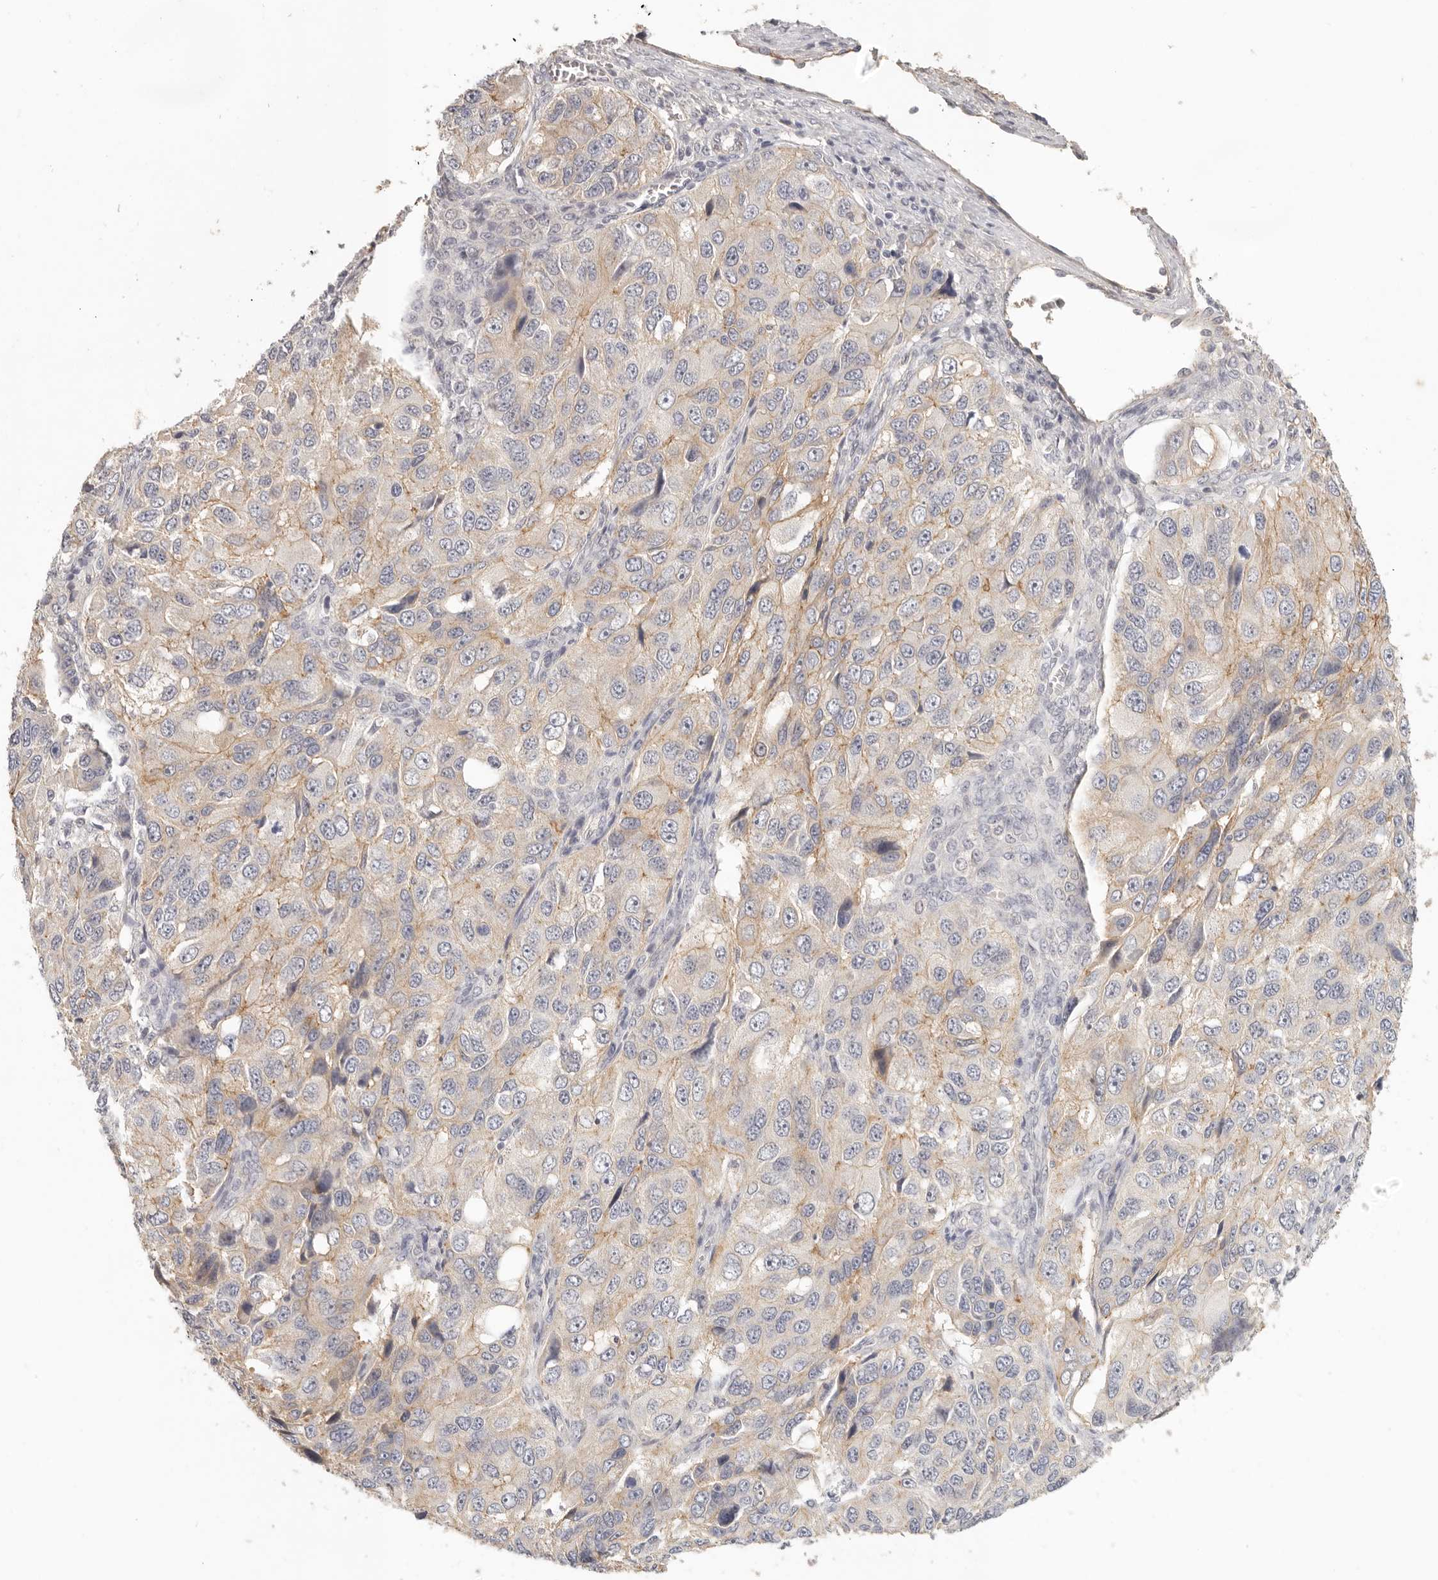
{"staining": {"intensity": "moderate", "quantity": "25%-75%", "location": "cytoplasmic/membranous"}, "tissue": "ovarian cancer", "cell_type": "Tumor cells", "image_type": "cancer", "snomed": [{"axis": "morphology", "description": "Carcinoma, endometroid"}, {"axis": "topography", "description": "Ovary"}], "caption": "Moderate cytoplasmic/membranous expression for a protein is identified in about 25%-75% of tumor cells of ovarian cancer (endometroid carcinoma) using immunohistochemistry (IHC).", "gene": "ANXA9", "patient": {"sex": "female", "age": 51}}